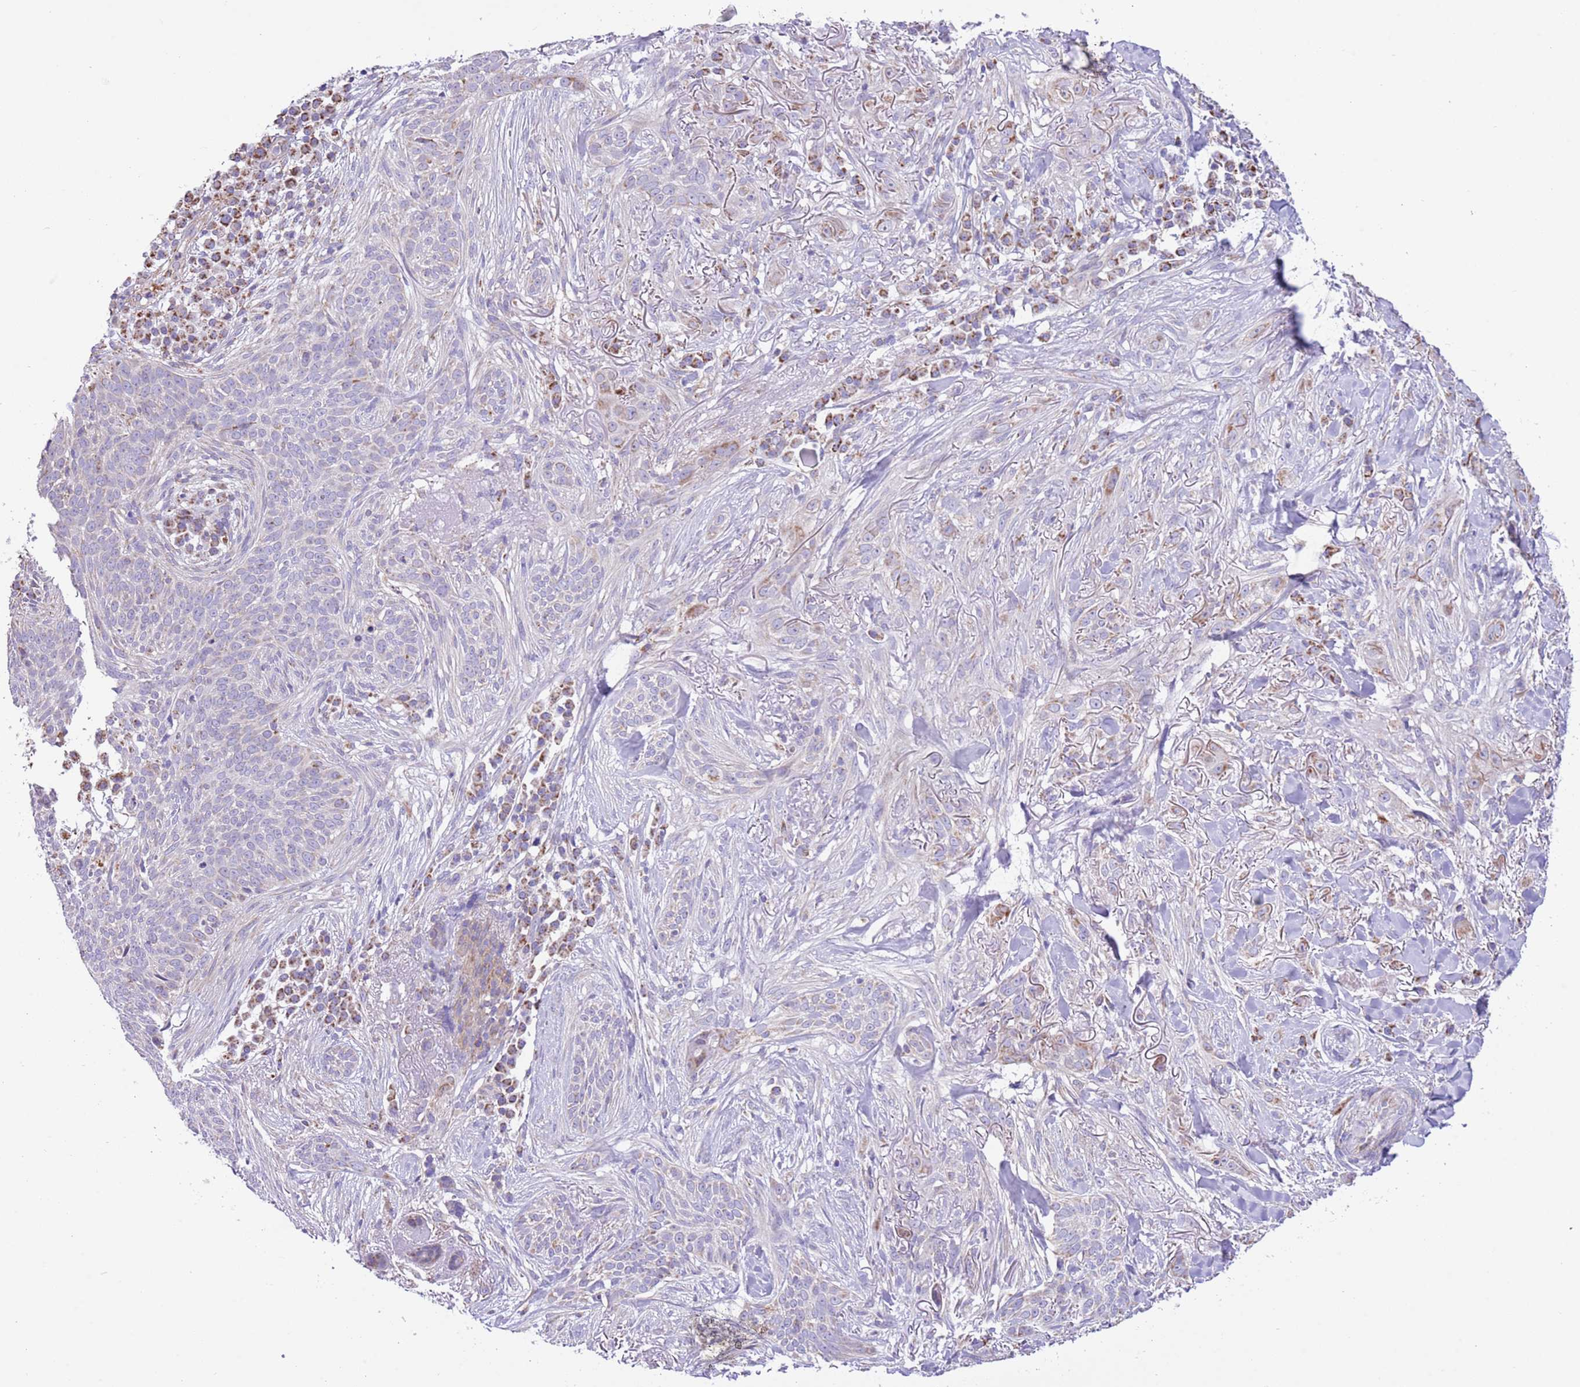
{"staining": {"intensity": "negative", "quantity": "none", "location": "none"}, "tissue": "skin cancer", "cell_type": "Tumor cells", "image_type": "cancer", "snomed": [{"axis": "morphology", "description": "Basal cell carcinoma"}, {"axis": "topography", "description": "Skin"}], "caption": "Skin cancer was stained to show a protein in brown. There is no significant staining in tumor cells.", "gene": "SS18L2", "patient": {"sex": "male", "age": 72}}